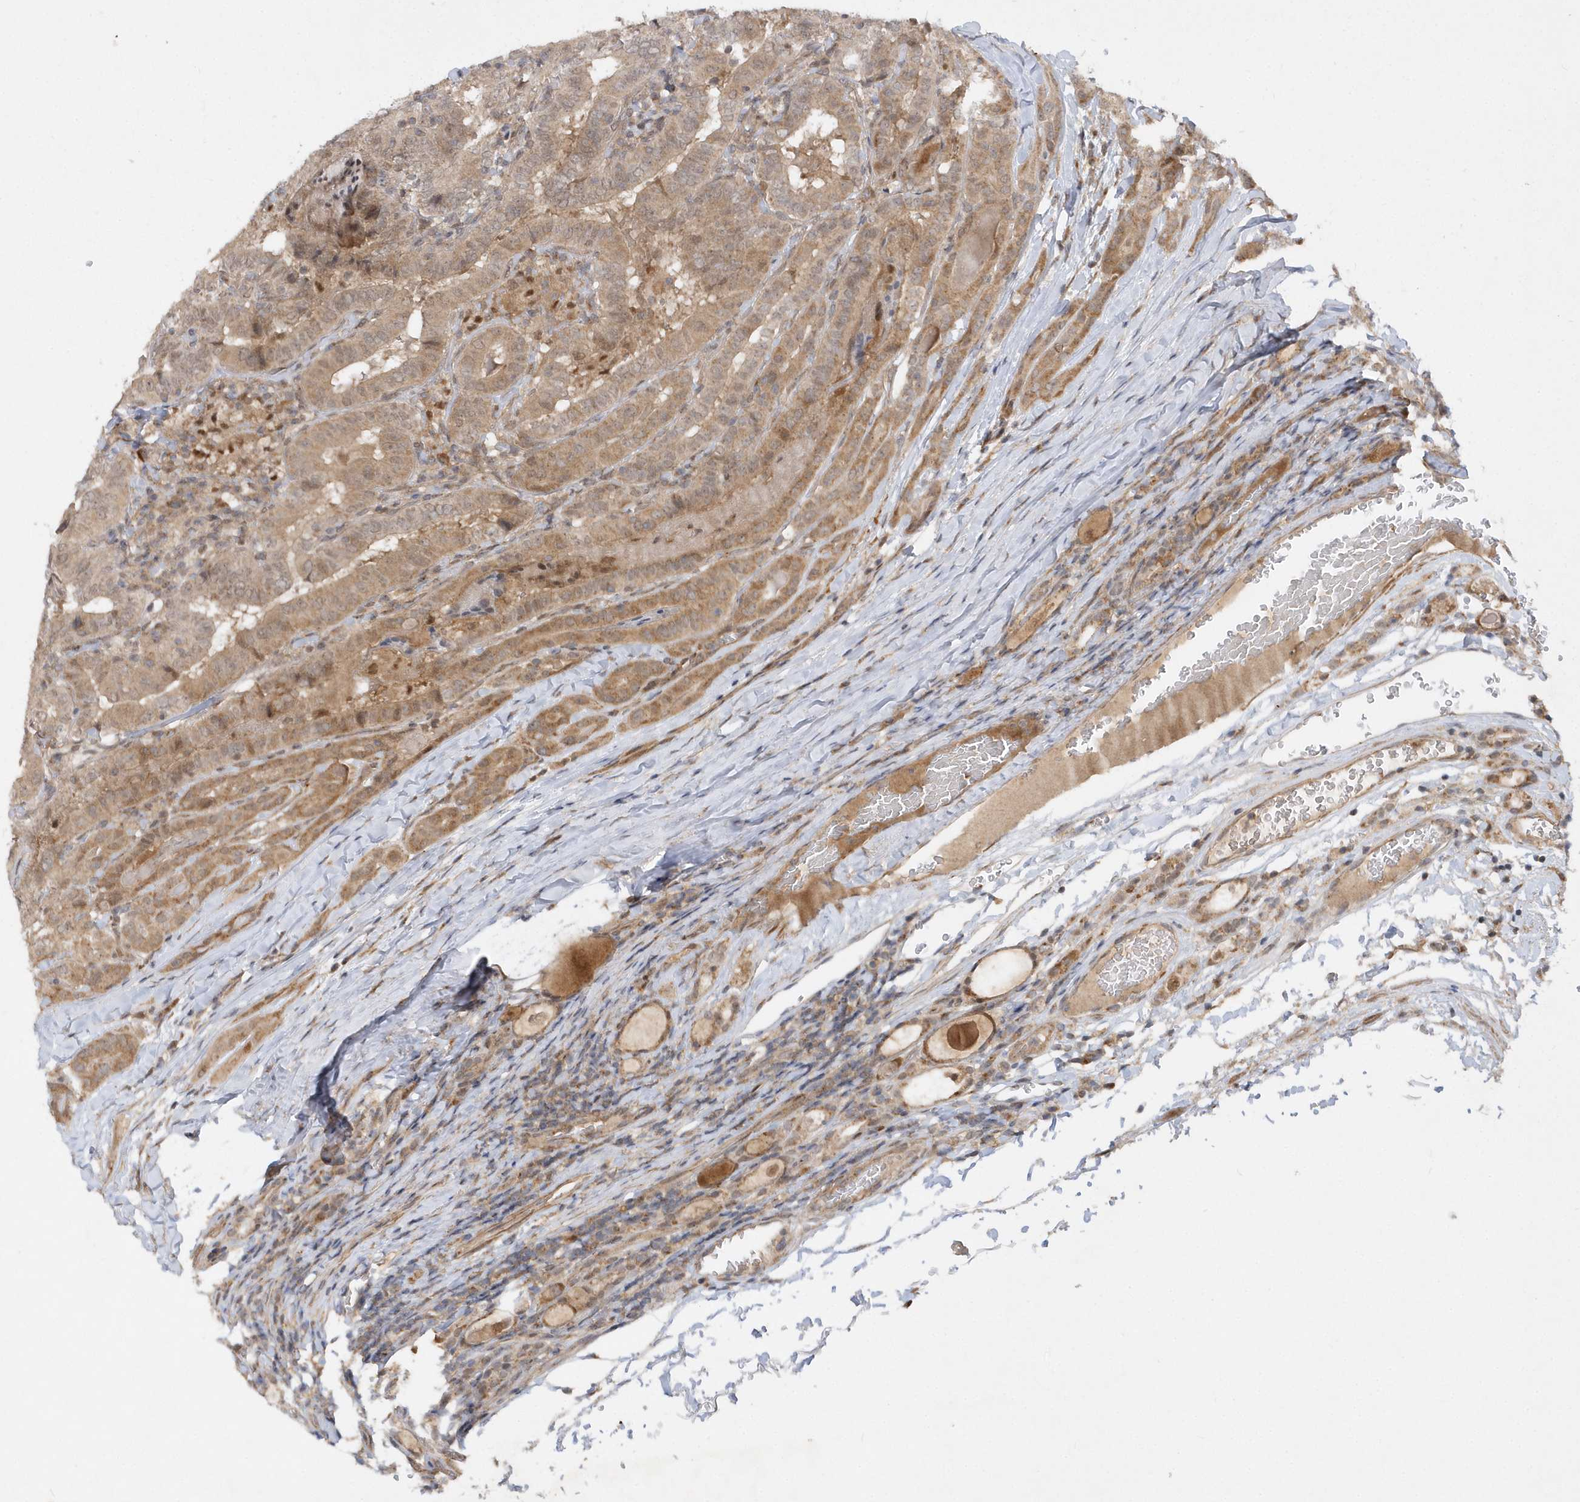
{"staining": {"intensity": "weak", "quantity": "25%-75%", "location": "cytoplasmic/membranous,nuclear"}, "tissue": "thyroid cancer", "cell_type": "Tumor cells", "image_type": "cancer", "snomed": [{"axis": "morphology", "description": "Papillary adenocarcinoma, NOS"}, {"axis": "topography", "description": "Thyroid gland"}], "caption": "Thyroid cancer was stained to show a protein in brown. There is low levels of weak cytoplasmic/membranous and nuclear expression in approximately 25%-75% of tumor cells.", "gene": "MXI1", "patient": {"sex": "female", "age": 72}}